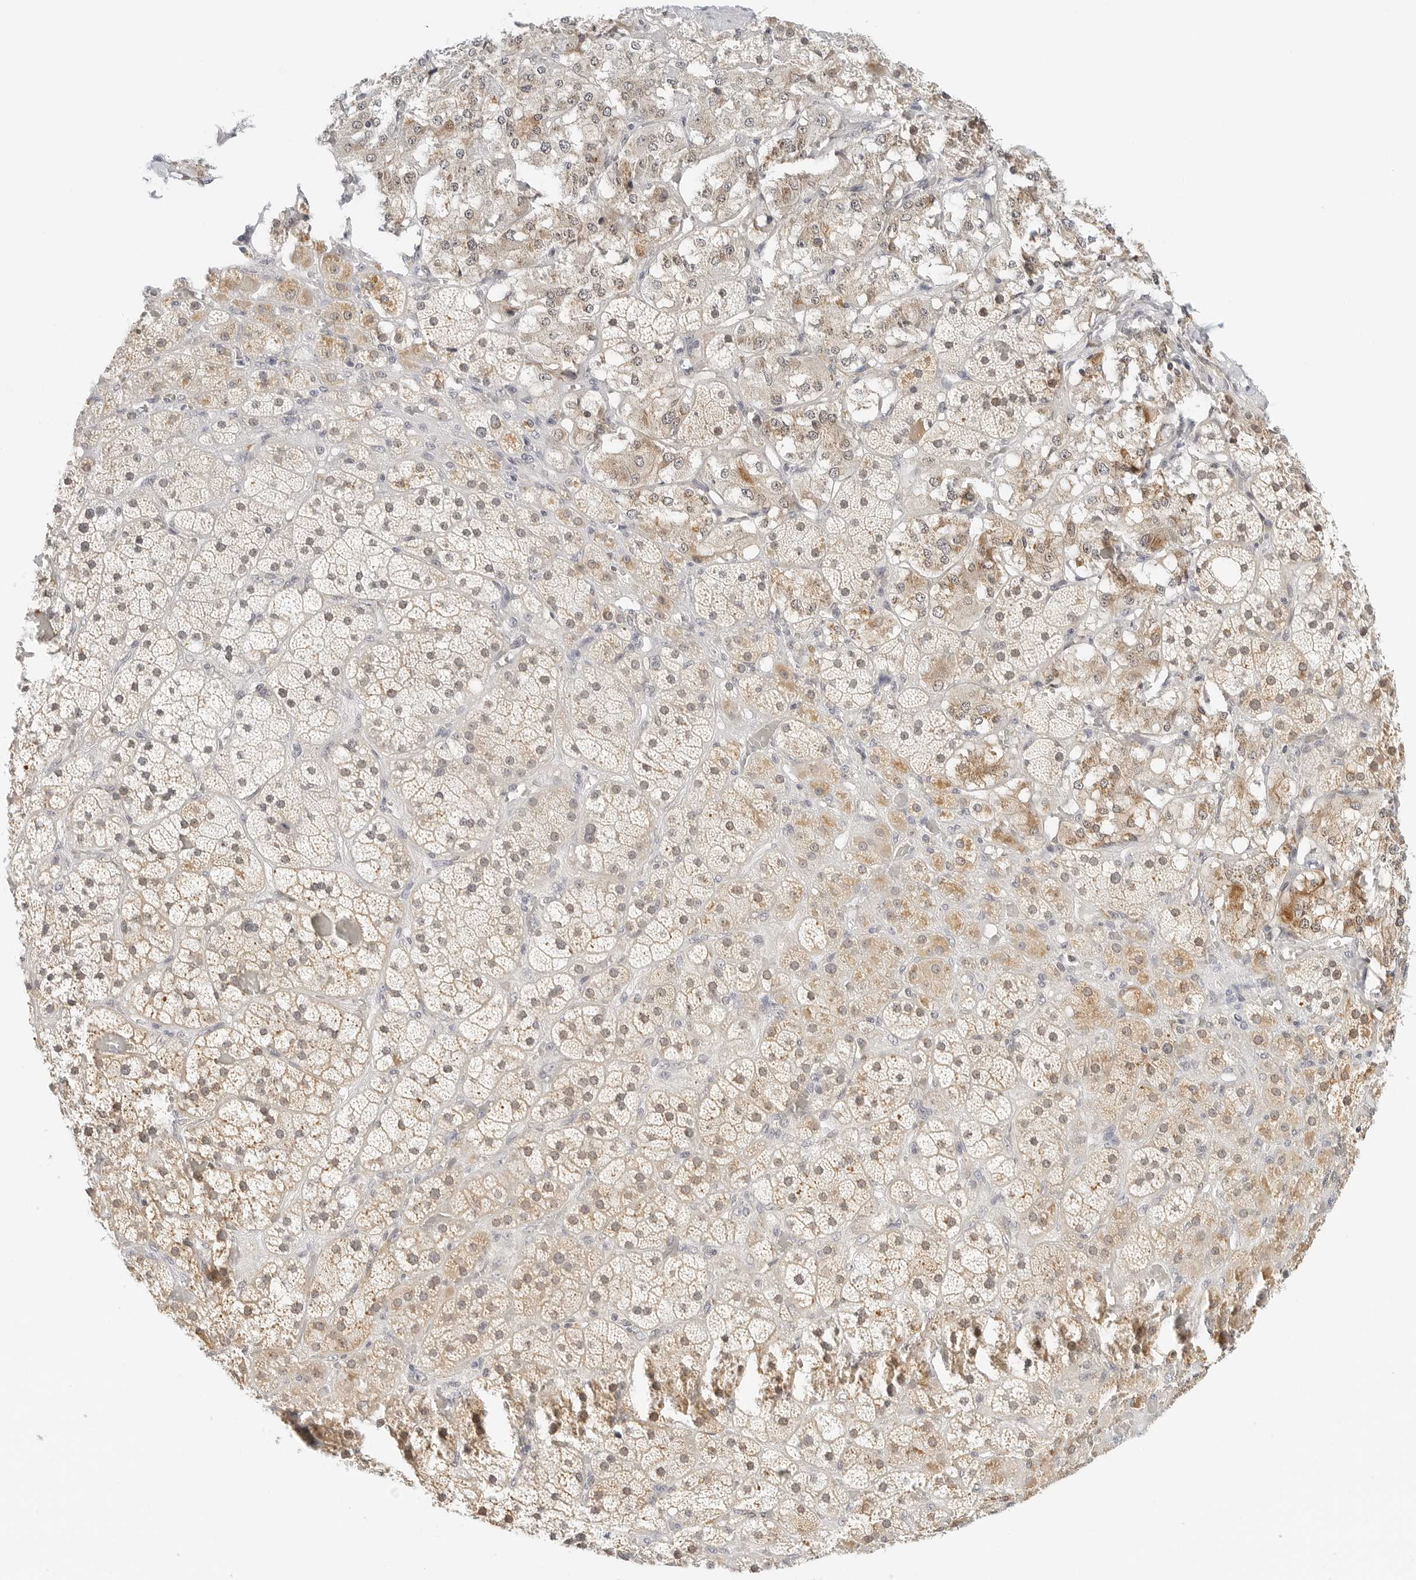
{"staining": {"intensity": "weak", "quantity": ">75%", "location": "cytoplasmic/membranous"}, "tissue": "adrenal gland", "cell_type": "Glandular cells", "image_type": "normal", "snomed": [{"axis": "morphology", "description": "Normal tissue, NOS"}, {"axis": "topography", "description": "Adrenal gland"}], "caption": "A high-resolution micrograph shows IHC staining of benign adrenal gland, which demonstrates weak cytoplasmic/membranous staining in about >75% of glandular cells.", "gene": "ATL1", "patient": {"sex": "male", "age": 57}}